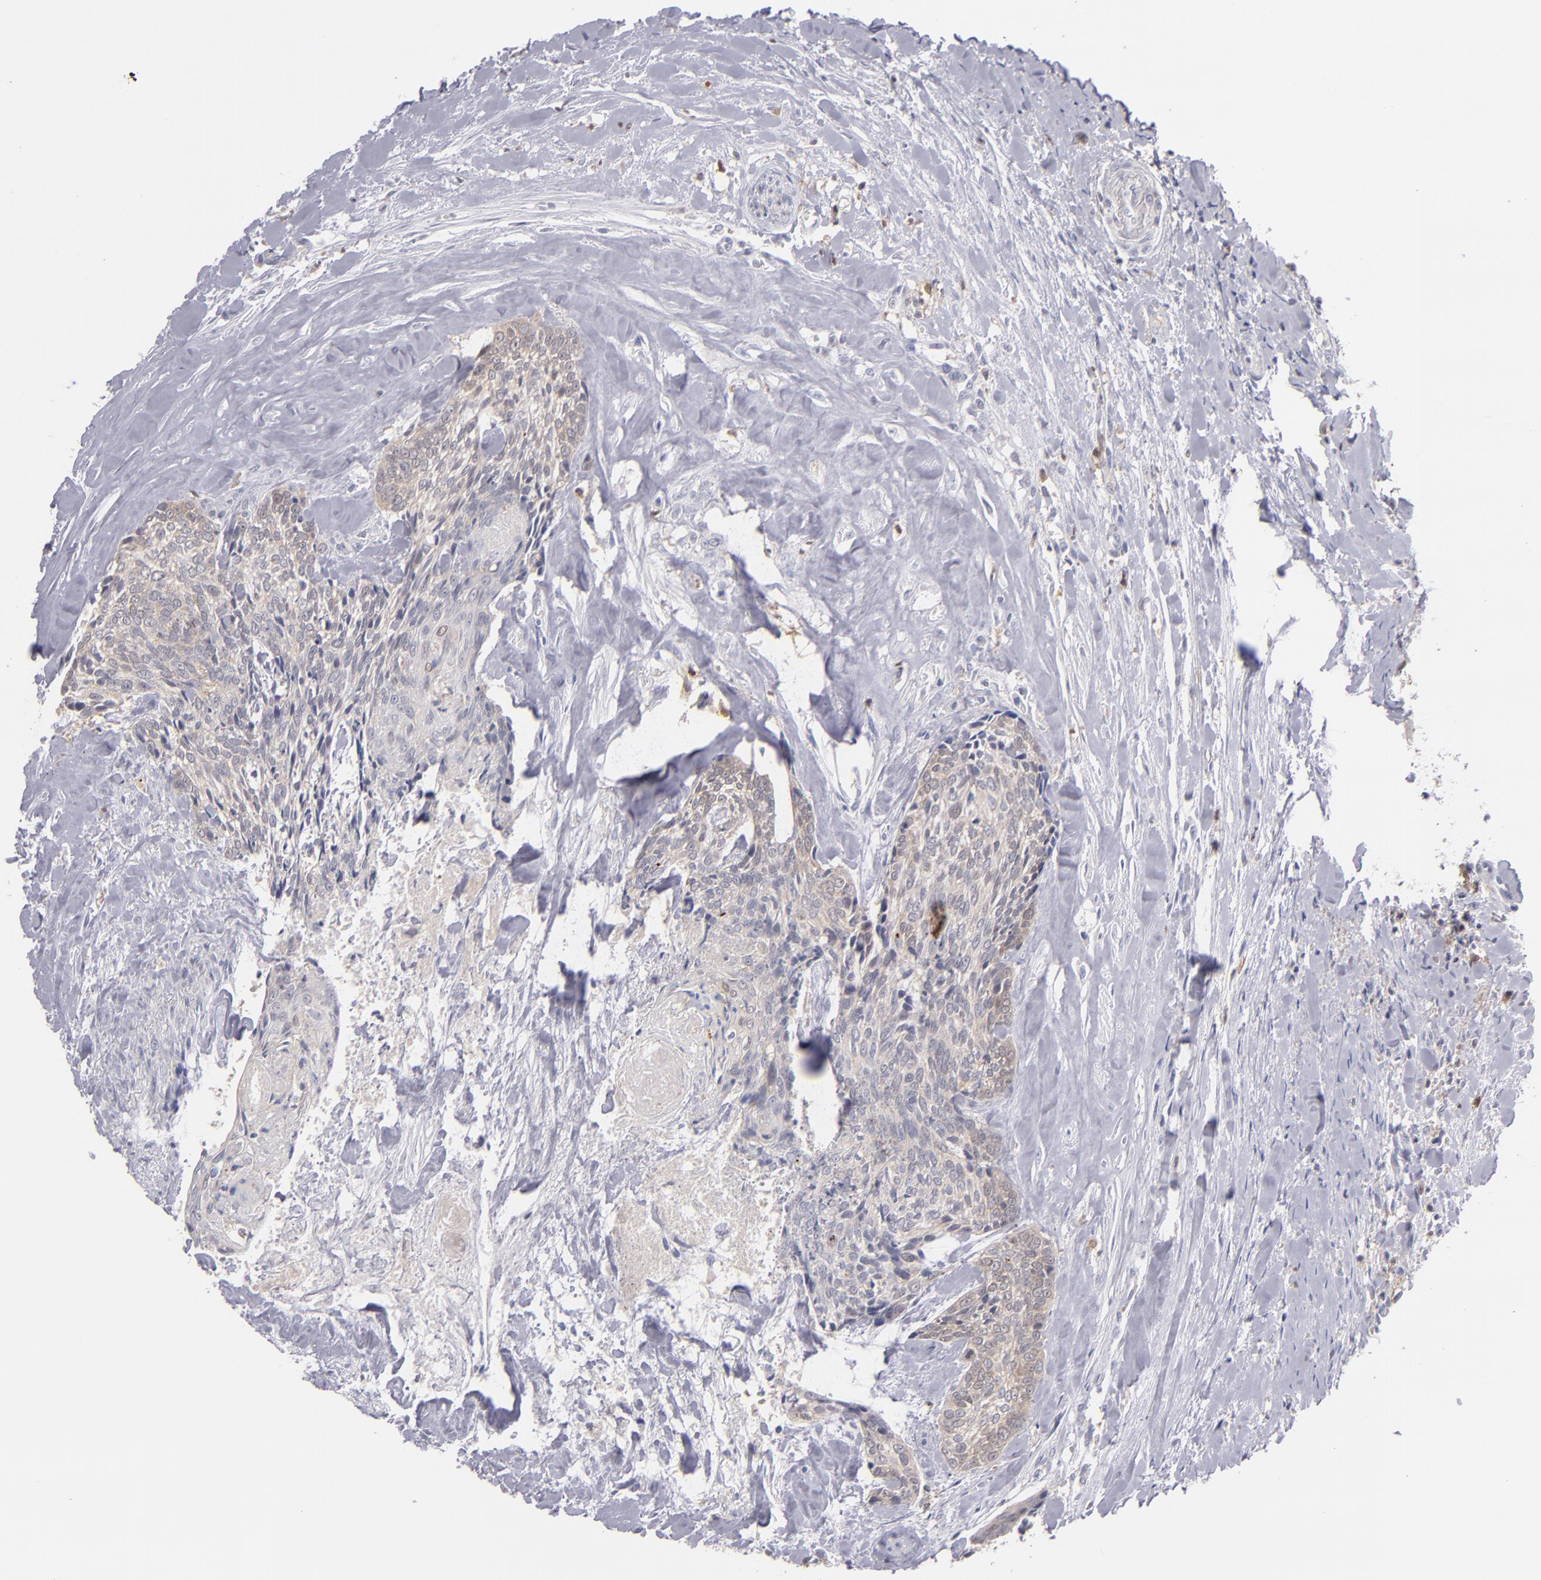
{"staining": {"intensity": "weak", "quantity": "25%-75%", "location": "cytoplasmic/membranous"}, "tissue": "head and neck cancer", "cell_type": "Tumor cells", "image_type": "cancer", "snomed": [{"axis": "morphology", "description": "Squamous cell carcinoma, NOS"}, {"axis": "topography", "description": "Salivary gland"}, {"axis": "topography", "description": "Head-Neck"}], "caption": "Immunohistochemical staining of head and neck cancer shows low levels of weak cytoplasmic/membranous staining in about 25%-75% of tumor cells.", "gene": "PRKCD", "patient": {"sex": "male", "age": 70}}